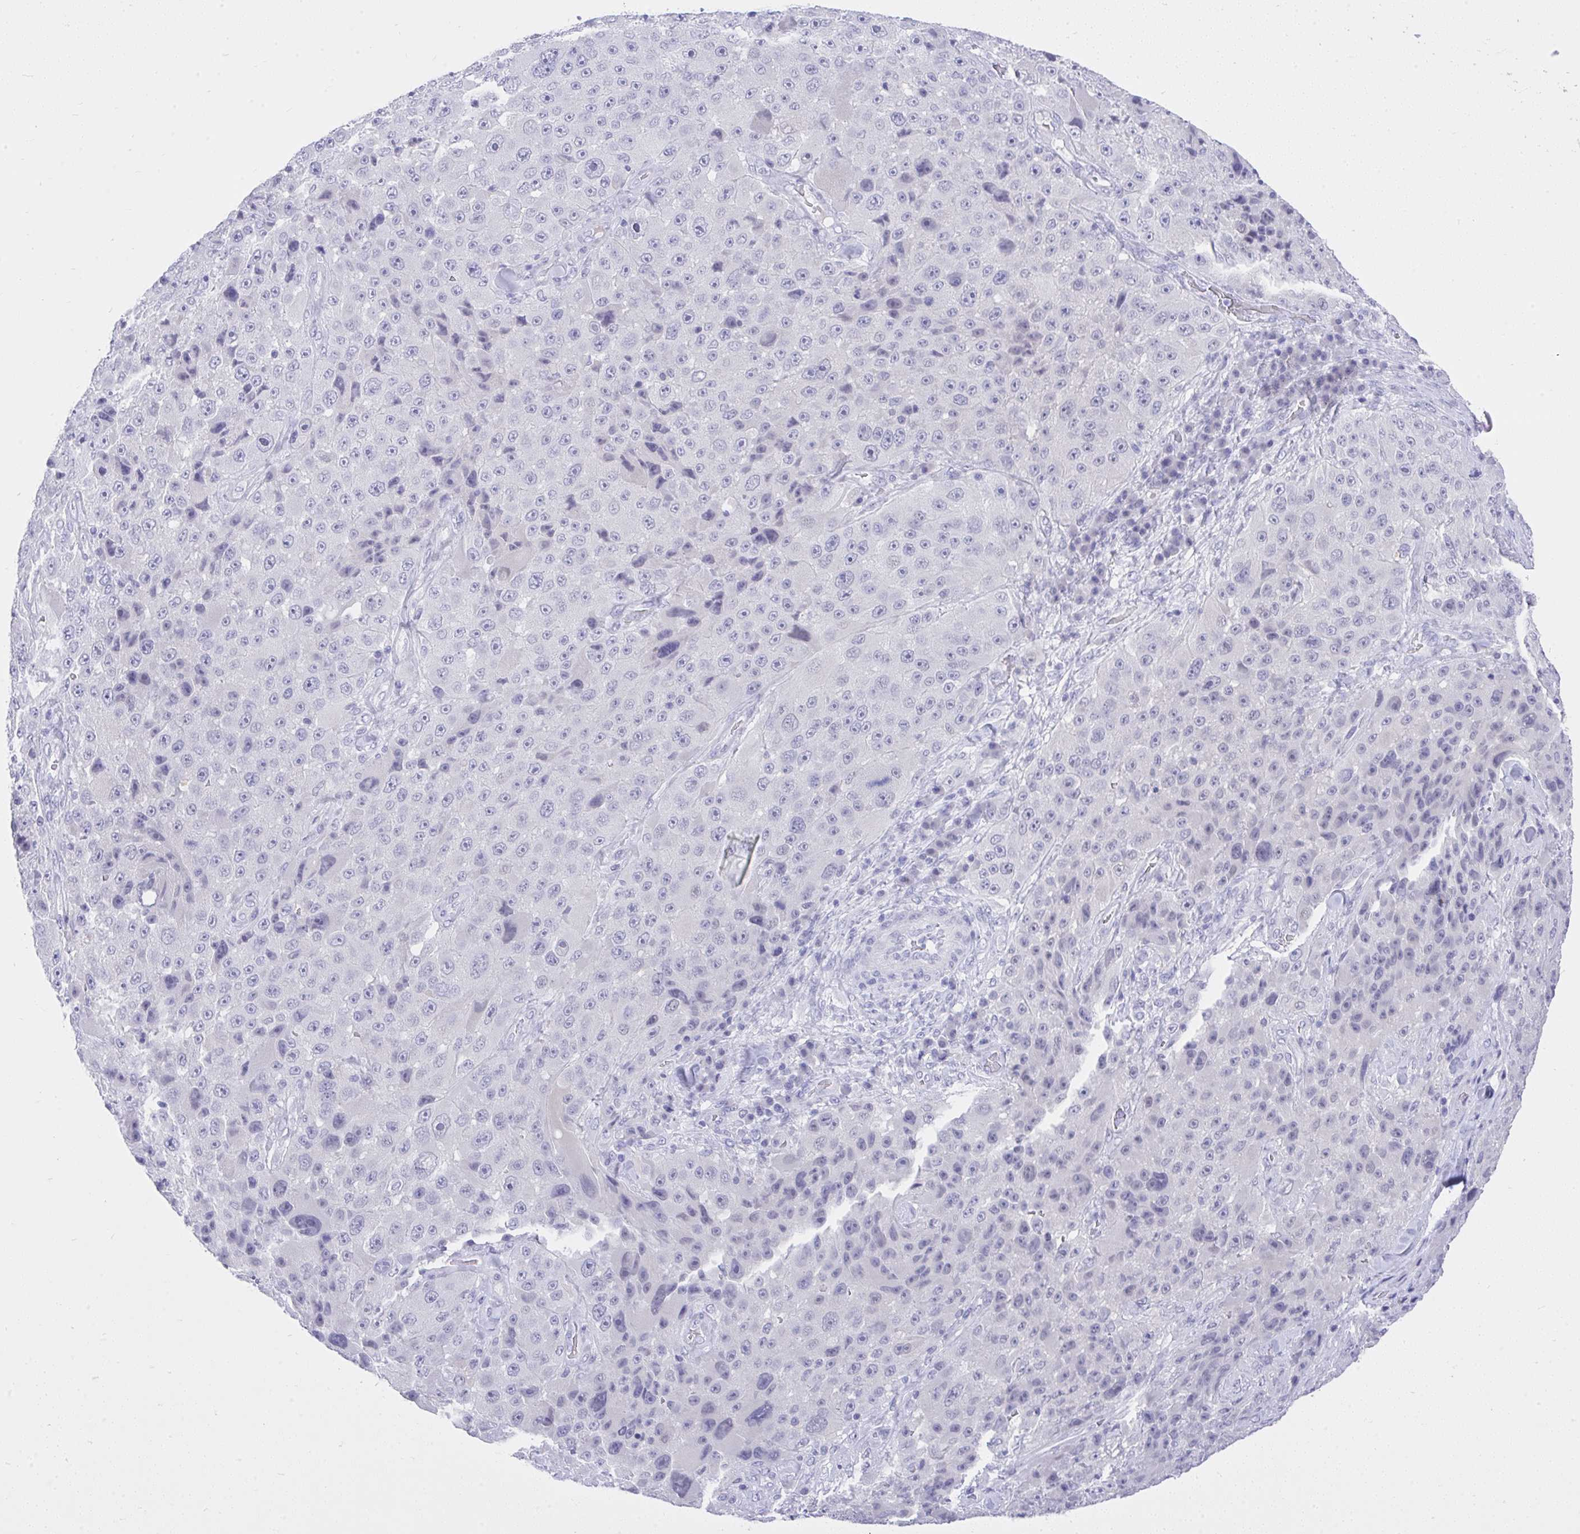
{"staining": {"intensity": "negative", "quantity": "none", "location": "none"}, "tissue": "melanoma", "cell_type": "Tumor cells", "image_type": "cancer", "snomed": [{"axis": "morphology", "description": "Malignant melanoma, Metastatic site"}, {"axis": "topography", "description": "Lymph node"}], "caption": "IHC photomicrograph of neoplastic tissue: malignant melanoma (metastatic site) stained with DAB shows no significant protein expression in tumor cells.", "gene": "MS4A12", "patient": {"sex": "male", "age": 62}}